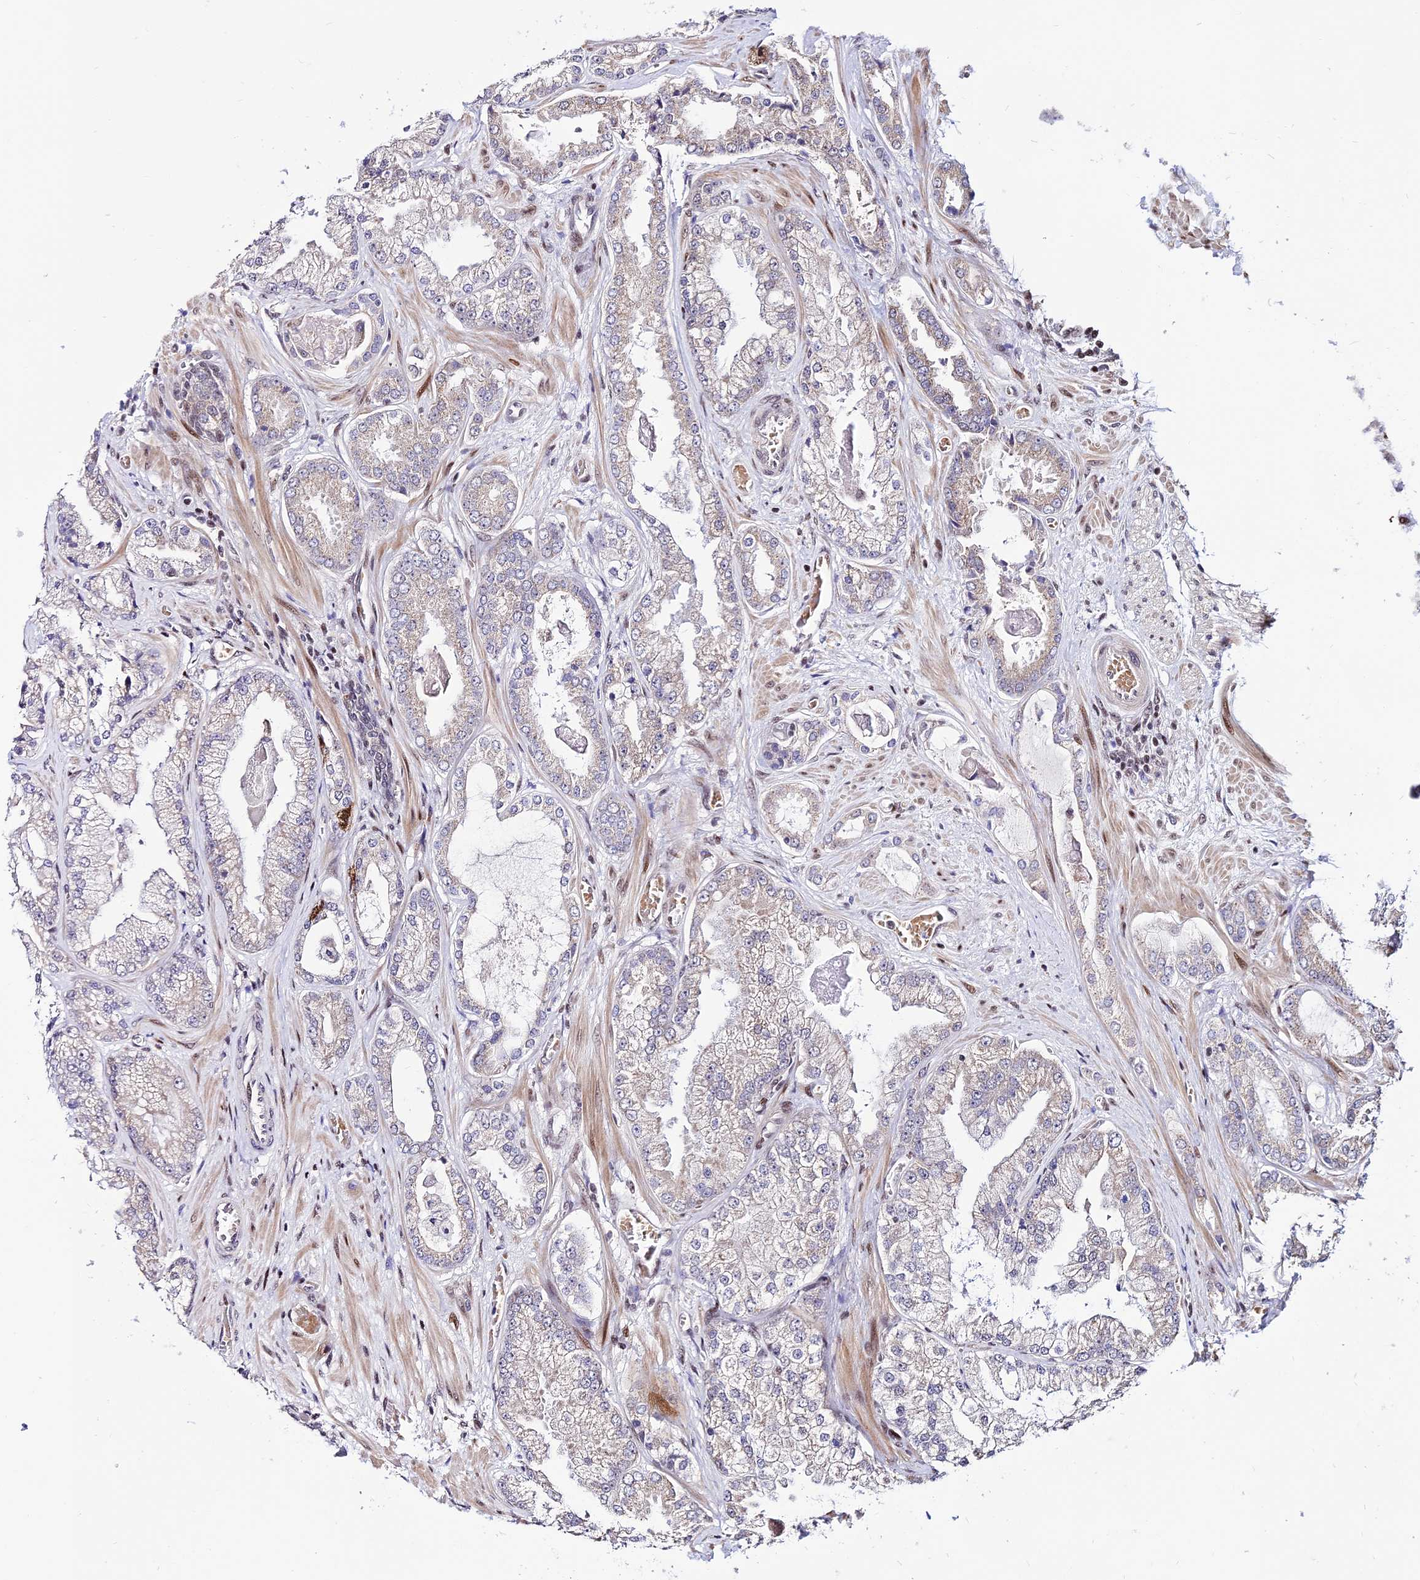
{"staining": {"intensity": "moderate", "quantity": "<25%", "location": "cytoplasmic/membranous"}, "tissue": "prostate cancer", "cell_type": "Tumor cells", "image_type": "cancer", "snomed": [{"axis": "morphology", "description": "Adenocarcinoma, Low grade"}, {"axis": "topography", "description": "Prostate"}], "caption": "The image displays a brown stain indicating the presence of a protein in the cytoplasmic/membranous of tumor cells in prostate cancer. The staining was performed using DAB, with brown indicating positive protein expression. Nuclei are stained blue with hematoxylin.", "gene": "CIB3", "patient": {"sex": "male", "age": 57}}